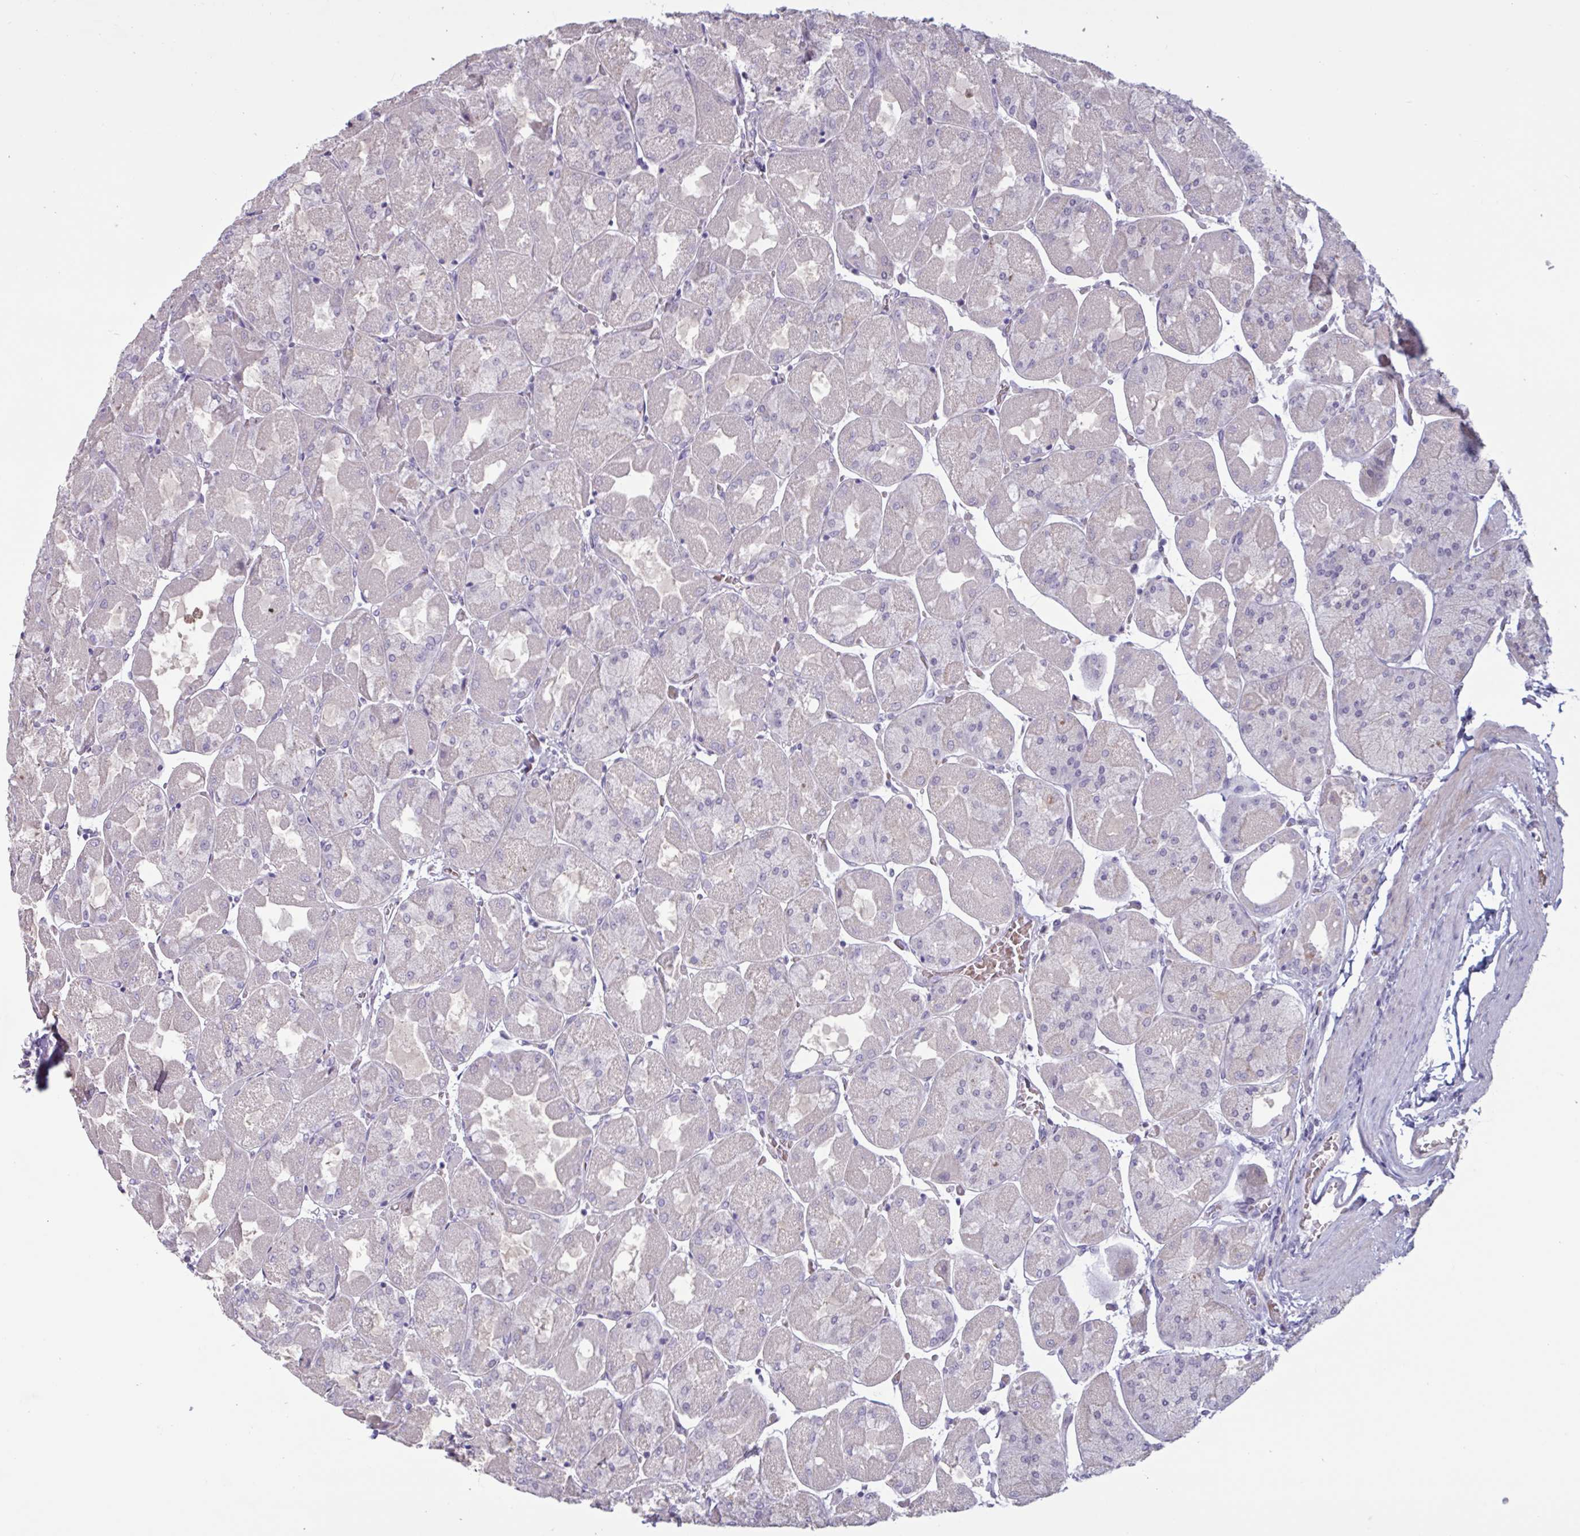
{"staining": {"intensity": "negative", "quantity": "none", "location": "none"}, "tissue": "stomach", "cell_type": "Glandular cells", "image_type": "normal", "snomed": [{"axis": "morphology", "description": "Normal tissue, NOS"}, {"axis": "topography", "description": "Stomach"}], "caption": "This is a photomicrograph of immunohistochemistry (IHC) staining of benign stomach, which shows no positivity in glandular cells.", "gene": "ENSG00000281613", "patient": {"sex": "female", "age": 61}}